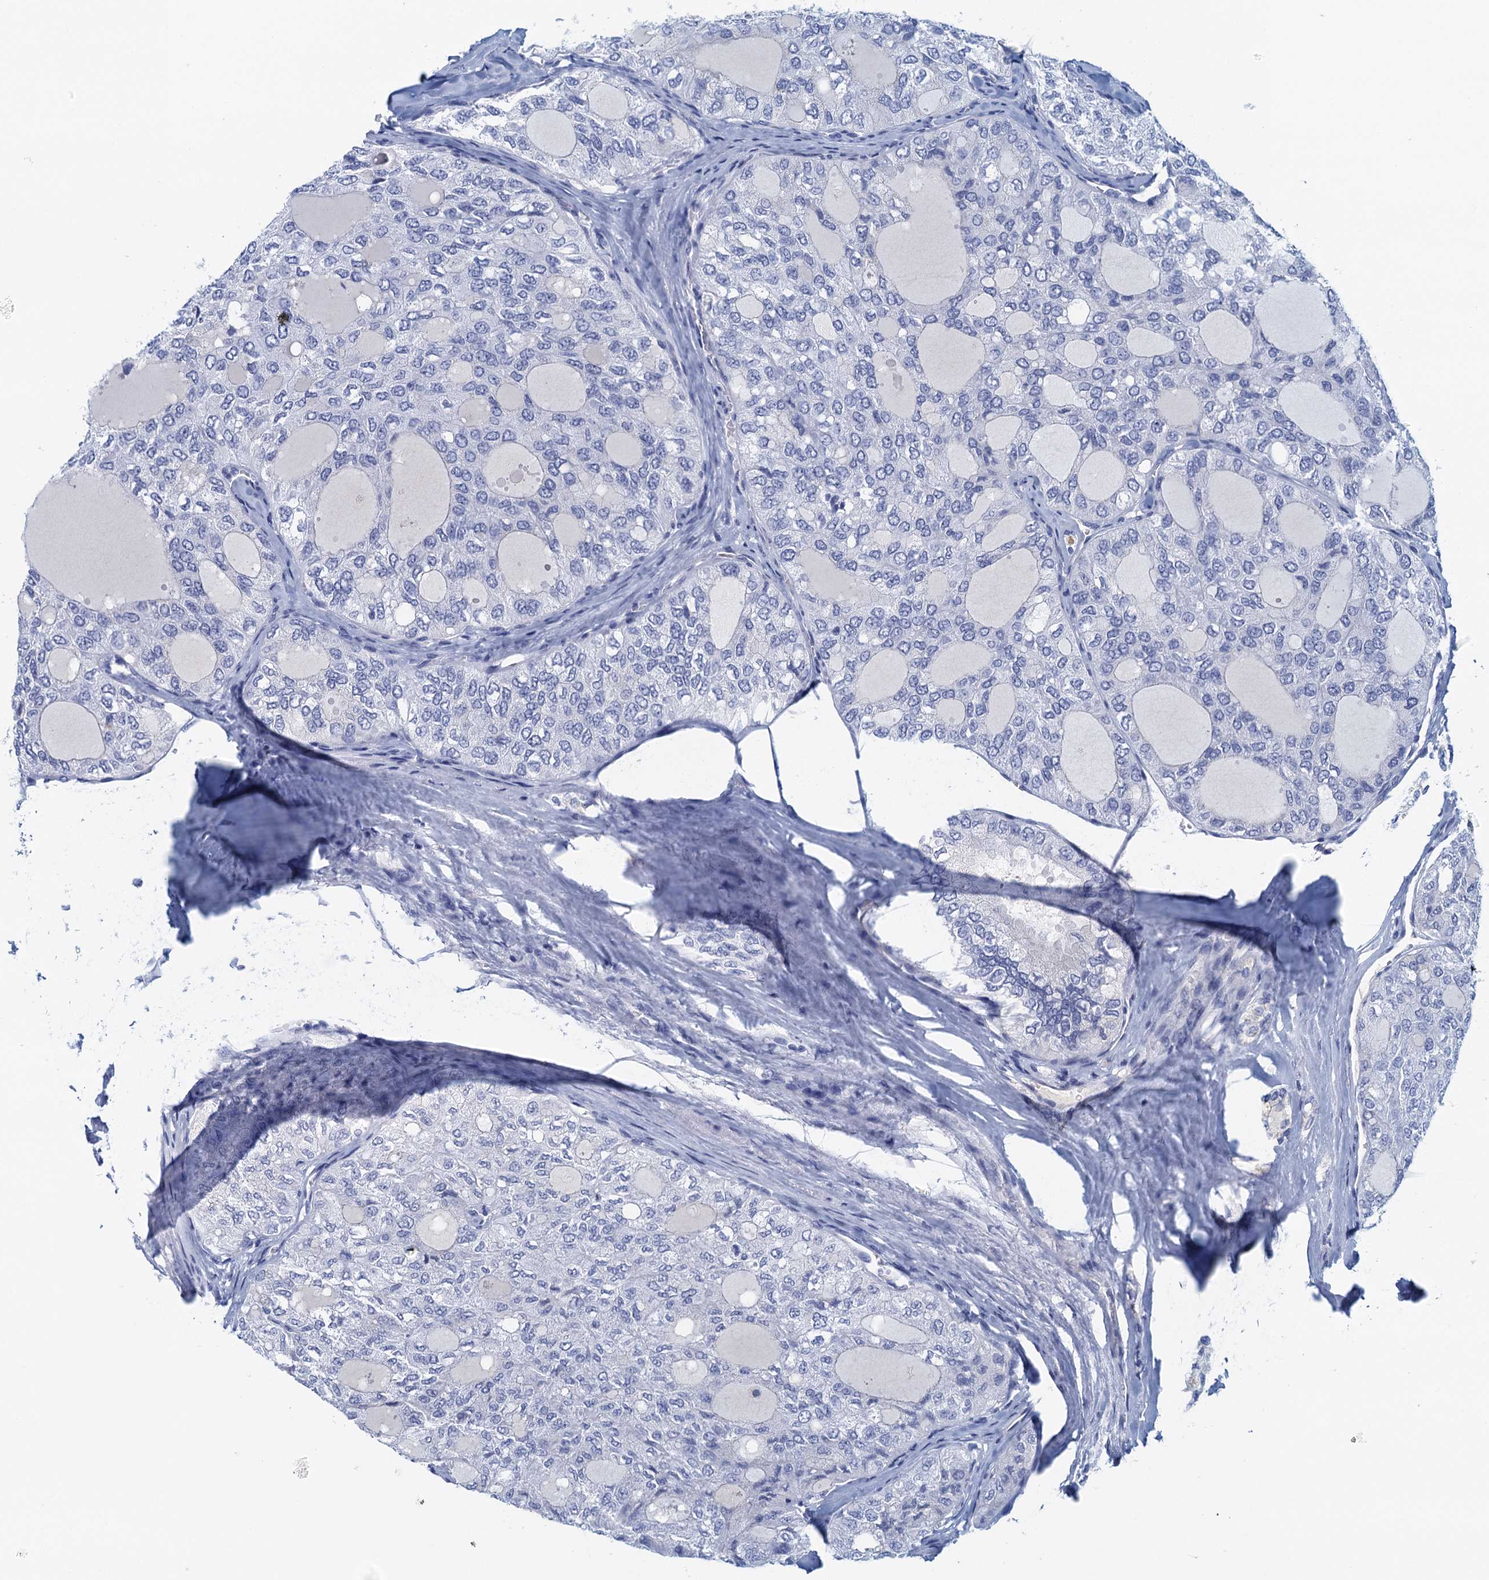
{"staining": {"intensity": "negative", "quantity": "none", "location": "none"}, "tissue": "thyroid cancer", "cell_type": "Tumor cells", "image_type": "cancer", "snomed": [{"axis": "morphology", "description": "Follicular adenoma carcinoma, NOS"}, {"axis": "topography", "description": "Thyroid gland"}], "caption": "Immunohistochemistry (IHC) of thyroid follicular adenoma carcinoma shows no staining in tumor cells. The staining was performed using DAB to visualize the protein expression in brown, while the nuclei were stained in blue with hematoxylin (Magnification: 20x).", "gene": "CYP51A1", "patient": {"sex": "male", "age": 75}}